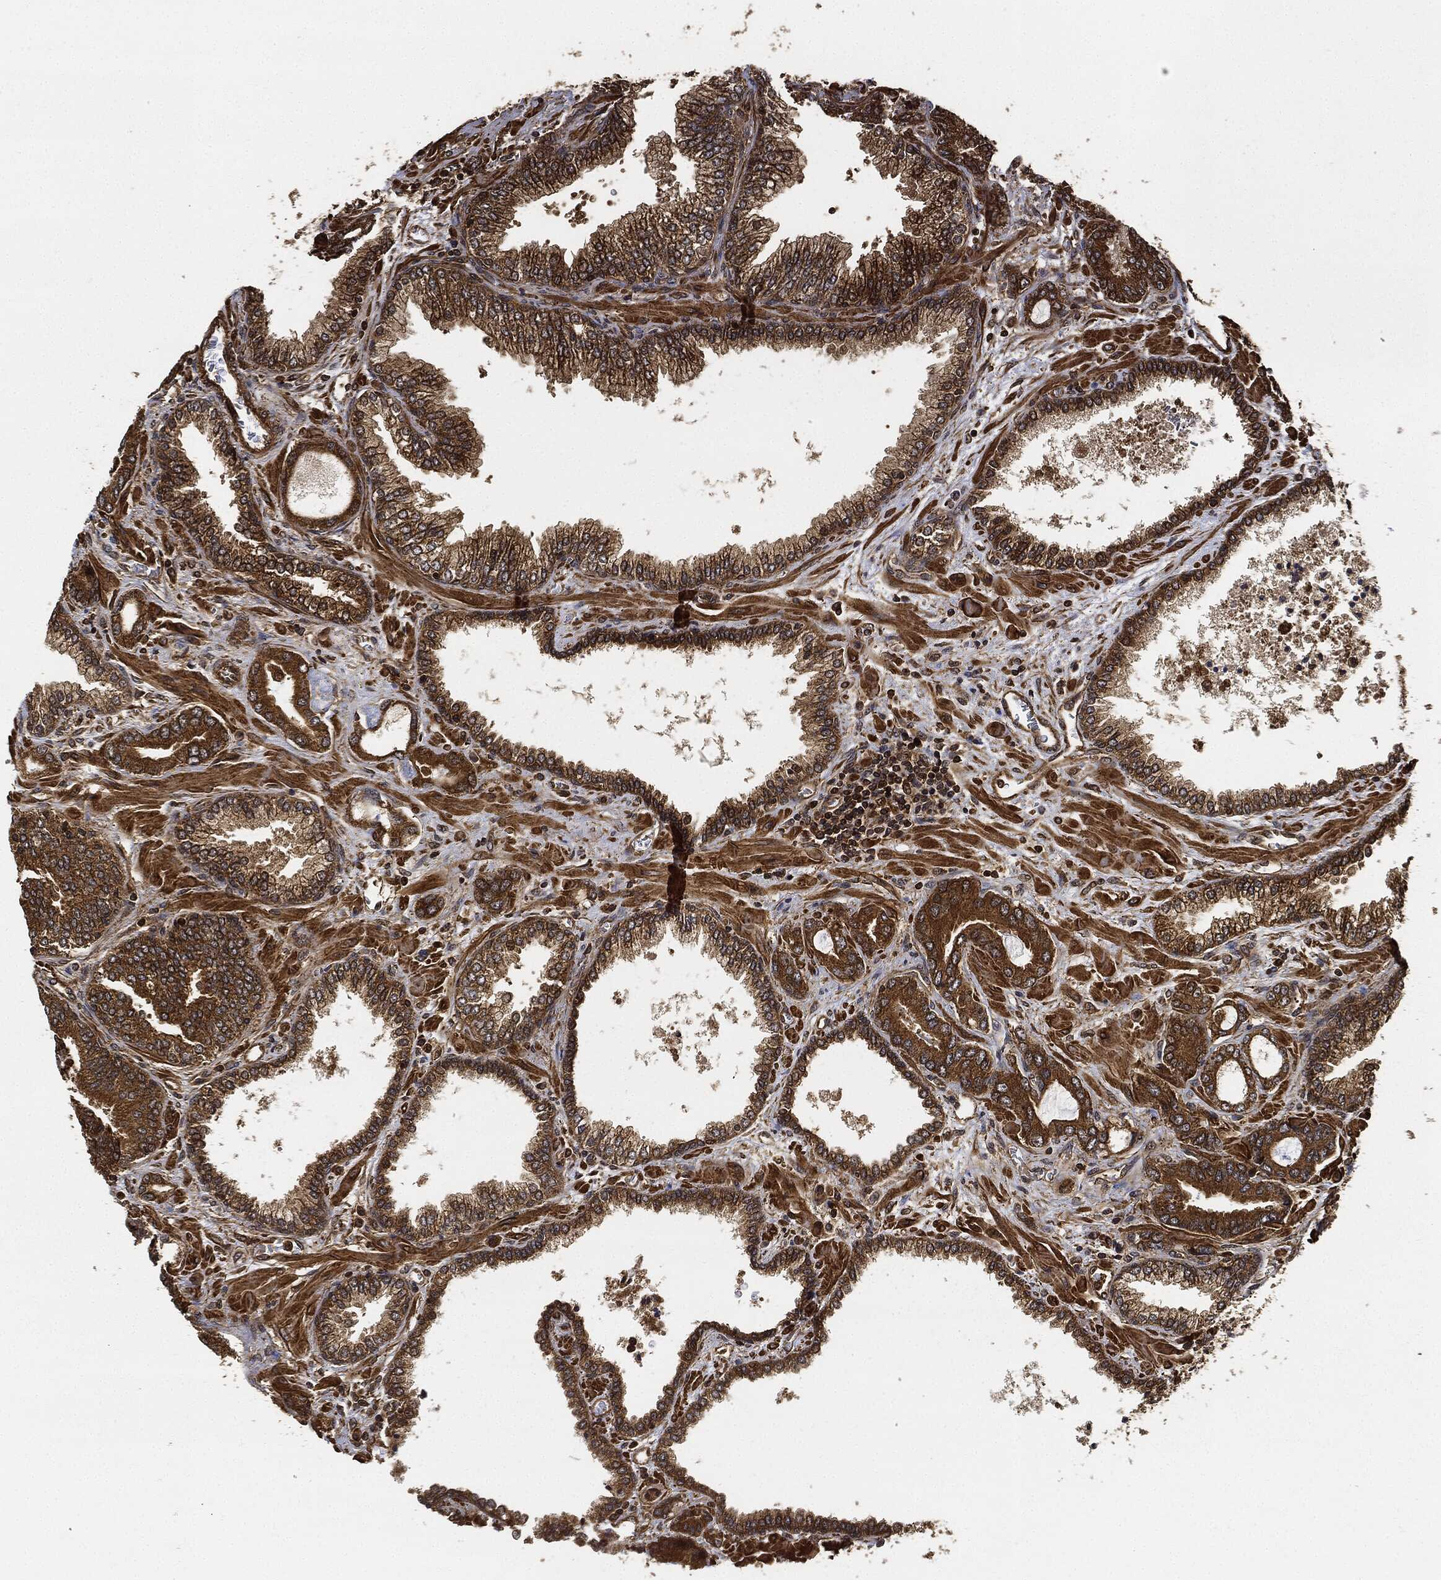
{"staining": {"intensity": "moderate", "quantity": ">75%", "location": "cytoplasmic/membranous"}, "tissue": "prostate cancer", "cell_type": "Tumor cells", "image_type": "cancer", "snomed": [{"axis": "morphology", "description": "Adenocarcinoma, Low grade"}, {"axis": "topography", "description": "Prostate"}], "caption": "There is medium levels of moderate cytoplasmic/membranous expression in tumor cells of prostate cancer (low-grade adenocarcinoma), as demonstrated by immunohistochemical staining (brown color).", "gene": "CEP290", "patient": {"sex": "male", "age": 68}}